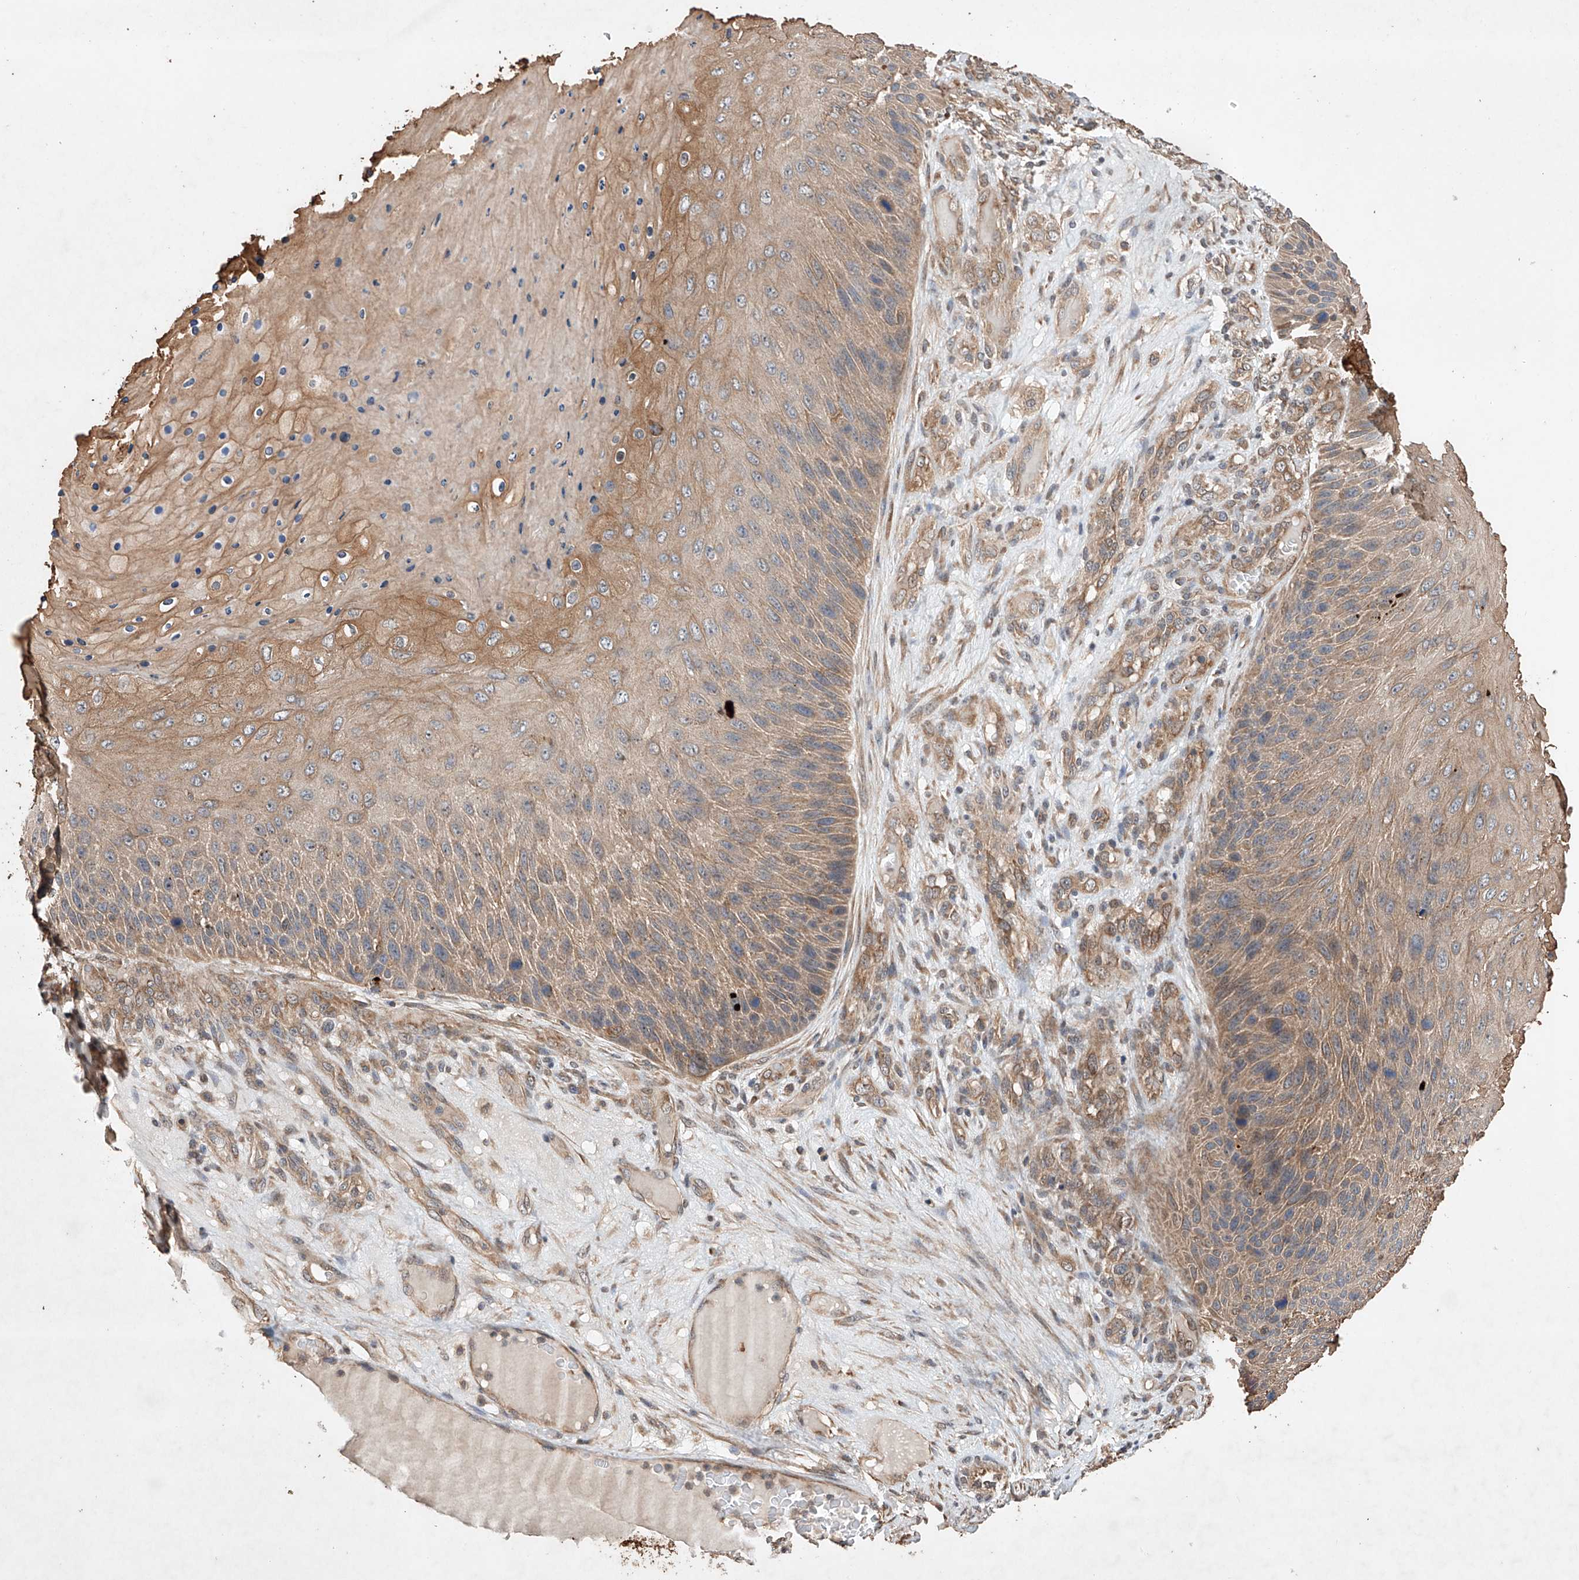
{"staining": {"intensity": "weak", "quantity": ">75%", "location": "cytoplasmic/membranous"}, "tissue": "skin cancer", "cell_type": "Tumor cells", "image_type": "cancer", "snomed": [{"axis": "morphology", "description": "Squamous cell carcinoma, NOS"}, {"axis": "topography", "description": "Skin"}], "caption": "Protein expression by IHC reveals weak cytoplasmic/membranous expression in about >75% of tumor cells in squamous cell carcinoma (skin).", "gene": "LURAP1", "patient": {"sex": "female", "age": 88}}